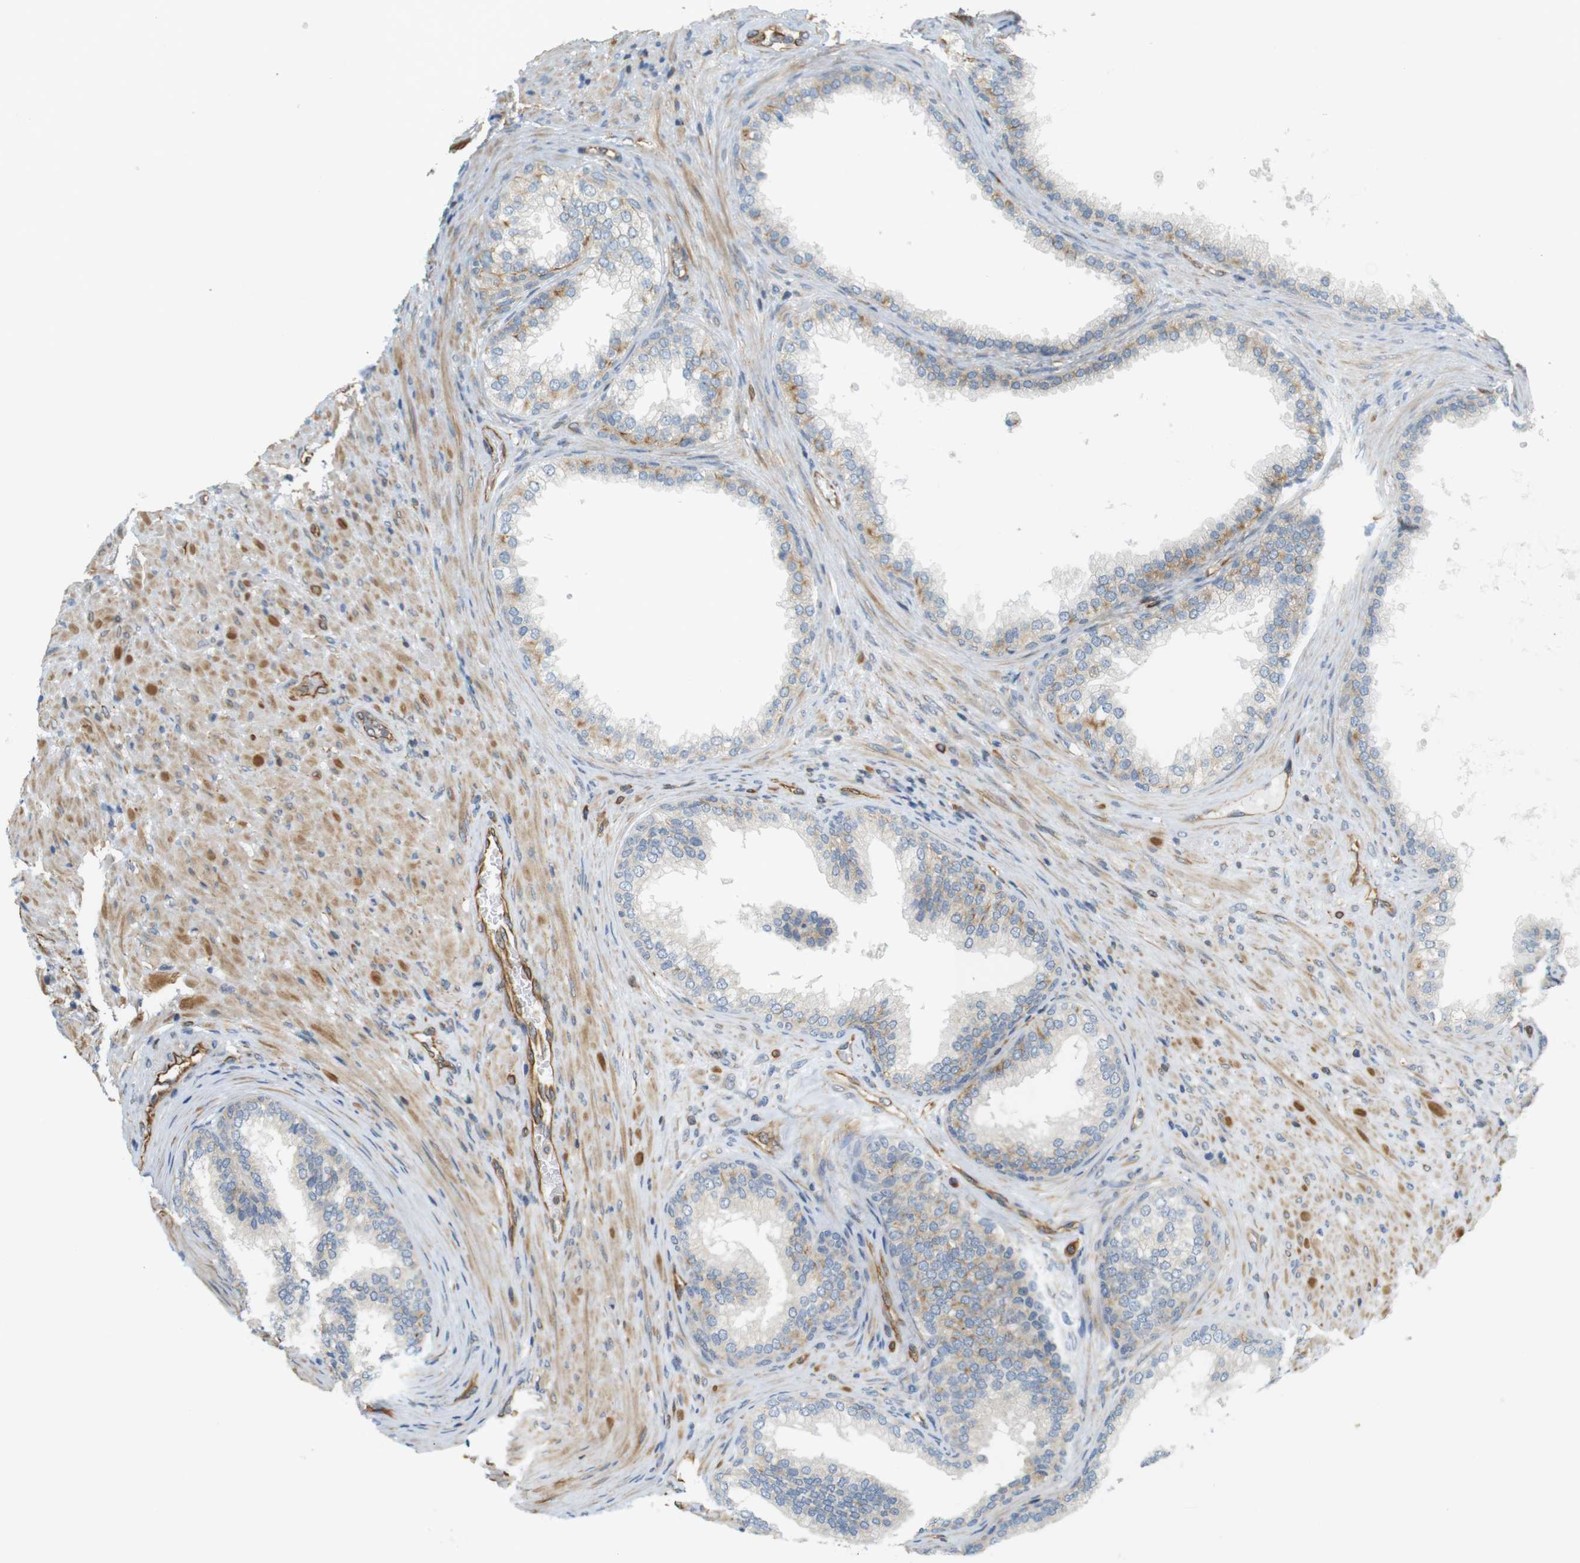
{"staining": {"intensity": "weak", "quantity": "<25%", "location": "cytoplasmic/membranous"}, "tissue": "prostate", "cell_type": "Glandular cells", "image_type": "normal", "snomed": [{"axis": "morphology", "description": "Normal tissue, NOS"}, {"axis": "topography", "description": "Prostate"}], "caption": "The immunohistochemistry micrograph has no significant positivity in glandular cells of prostate.", "gene": "CYTH3", "patient": {"sex": "male", "age": 76}}